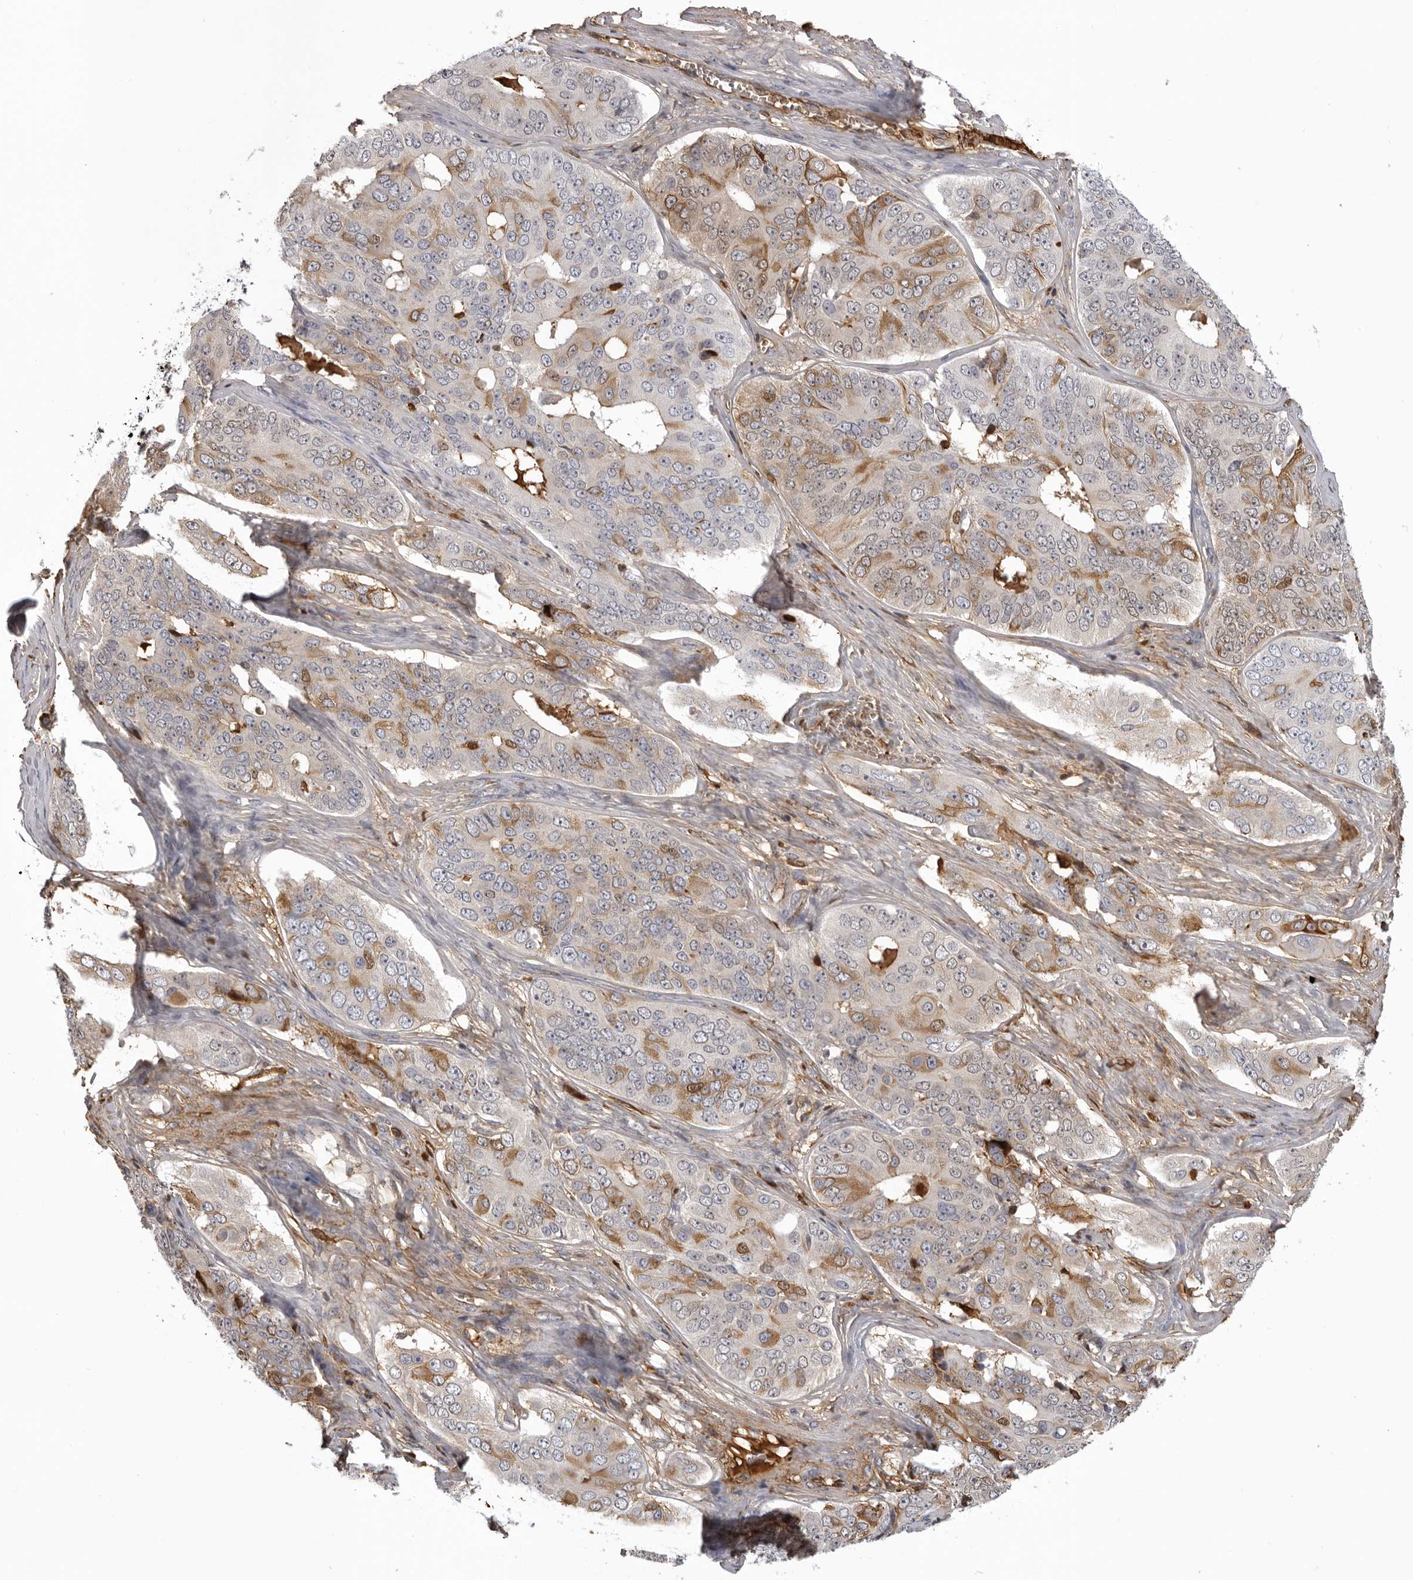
{"staining": {"intensity": "moderate", "quantity": "<25%", "location": "cytoplasmic/membranous"}, "tissue": "ovarian cancer", "cell_type": "Tumor cells", "image_type": "cancer", "snomed": [{"axis": "morphology", "description": "Carcinoma, endometroid"}, {"axis": "topography", "description": "Ovary"}], "caption": "There is low levels of moderate cytoplasmic/membranous staining in tumor cells of ovarian cancer (endometroid carcinoma), as demonstrated by immunohistochemical staining (brown color).", "gene": "PLEKHF2", "patient": {"sex": "female", "age": 51}}